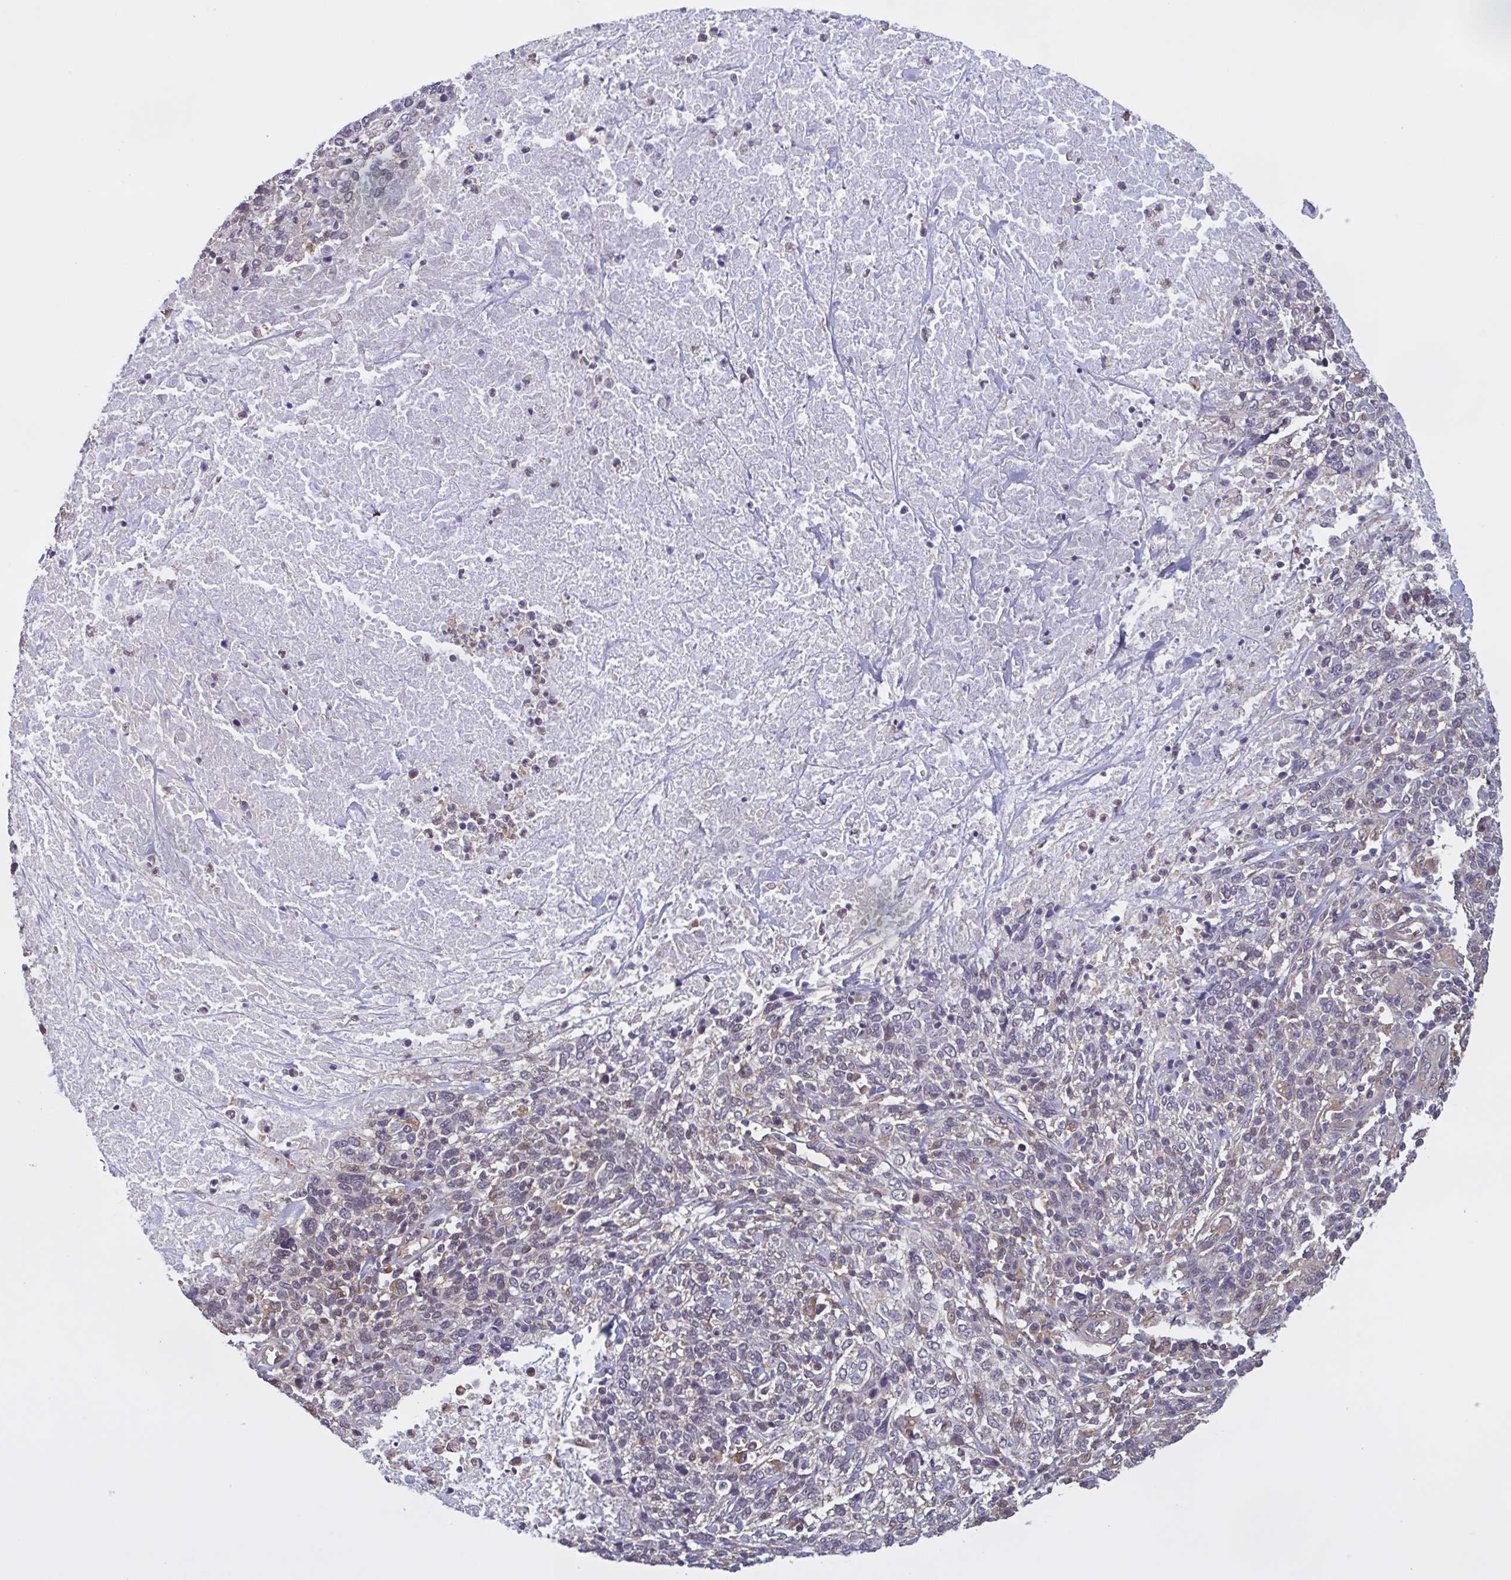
{"staining": {"intensity": "negative", "quantity": "none", "location": "none"}, "tissue": "cervical cancer", "cell_type": "Tumor cells", "image_type": "cancer", "snomed": [{"axis": "morphology", "description": "Squamous cell carcinoma, NOS"}, {"axis": "topography", "description": "Cervix"}], "caption": "Immunohistochemistry (IHC) of squamous cell carcinoma (cervical) reveals no positivity in tumor cells. (DAB immunohistochemistry (IHC) with hematoxylin counter stain).", "gene": "ZNF200", "patient": {"sex": "female", "age": 46}}